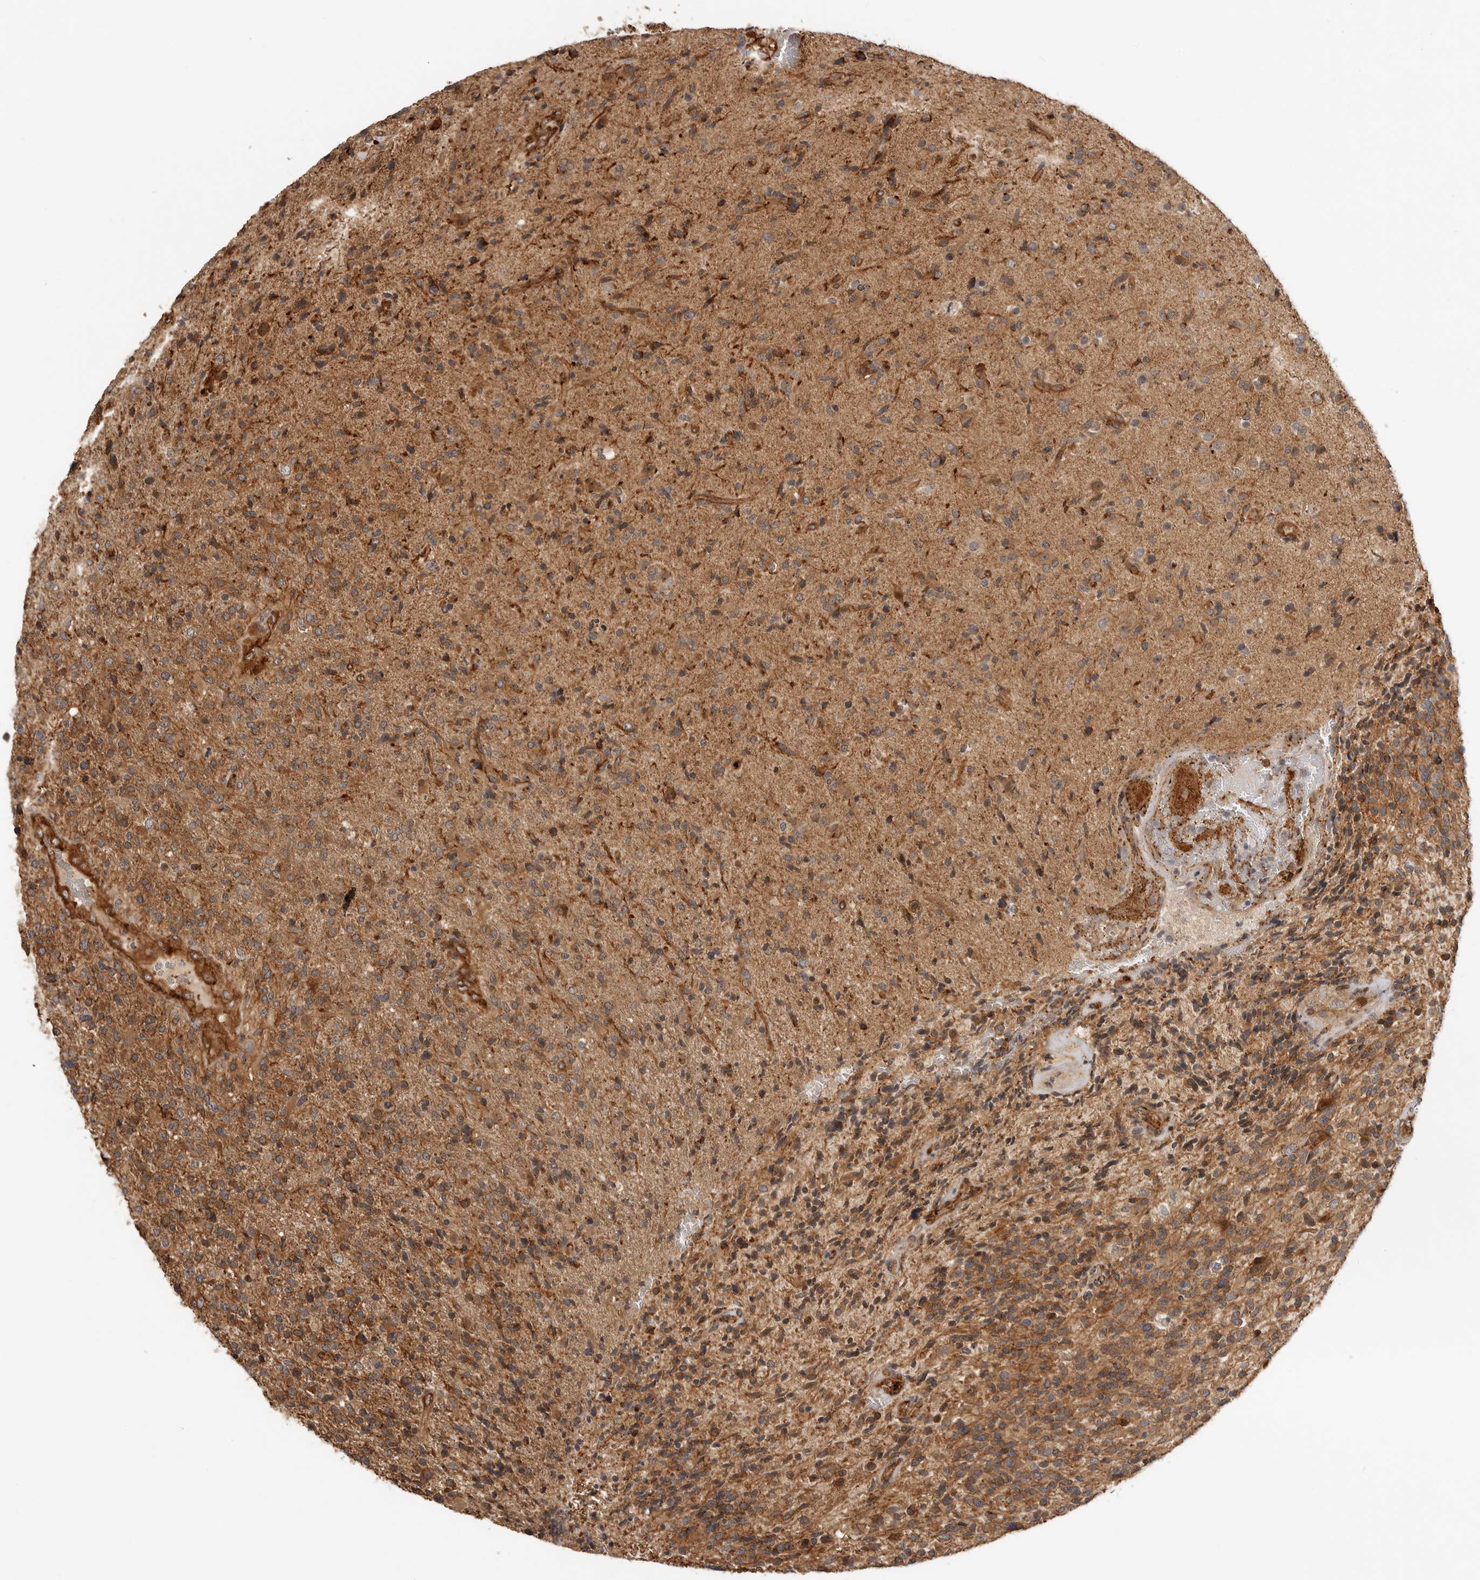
{"staining": {"intensity": "moderate", "quantity": ">75%", "location": "cytoplasmic/membranous"}, "tissue": "glioma", "cell_type": "Tumor cells", "image_type": "cancer", "snomed": [{"axis": "morphology", "description": "Glioma, malignant, High grade"}, {"axis": "topography", "description": "Brain"}], "caption": "Tumor cells display moderate cytoplasmic/membranous staining in approximately >75% of cells in glioma. The staining was performed using DAB, with brown indicating positive protein expression. Nuclei are stained blue with hematoxylin.", "gene": "GPATCH2", "patient": {"sex": "male", "age": 72}}